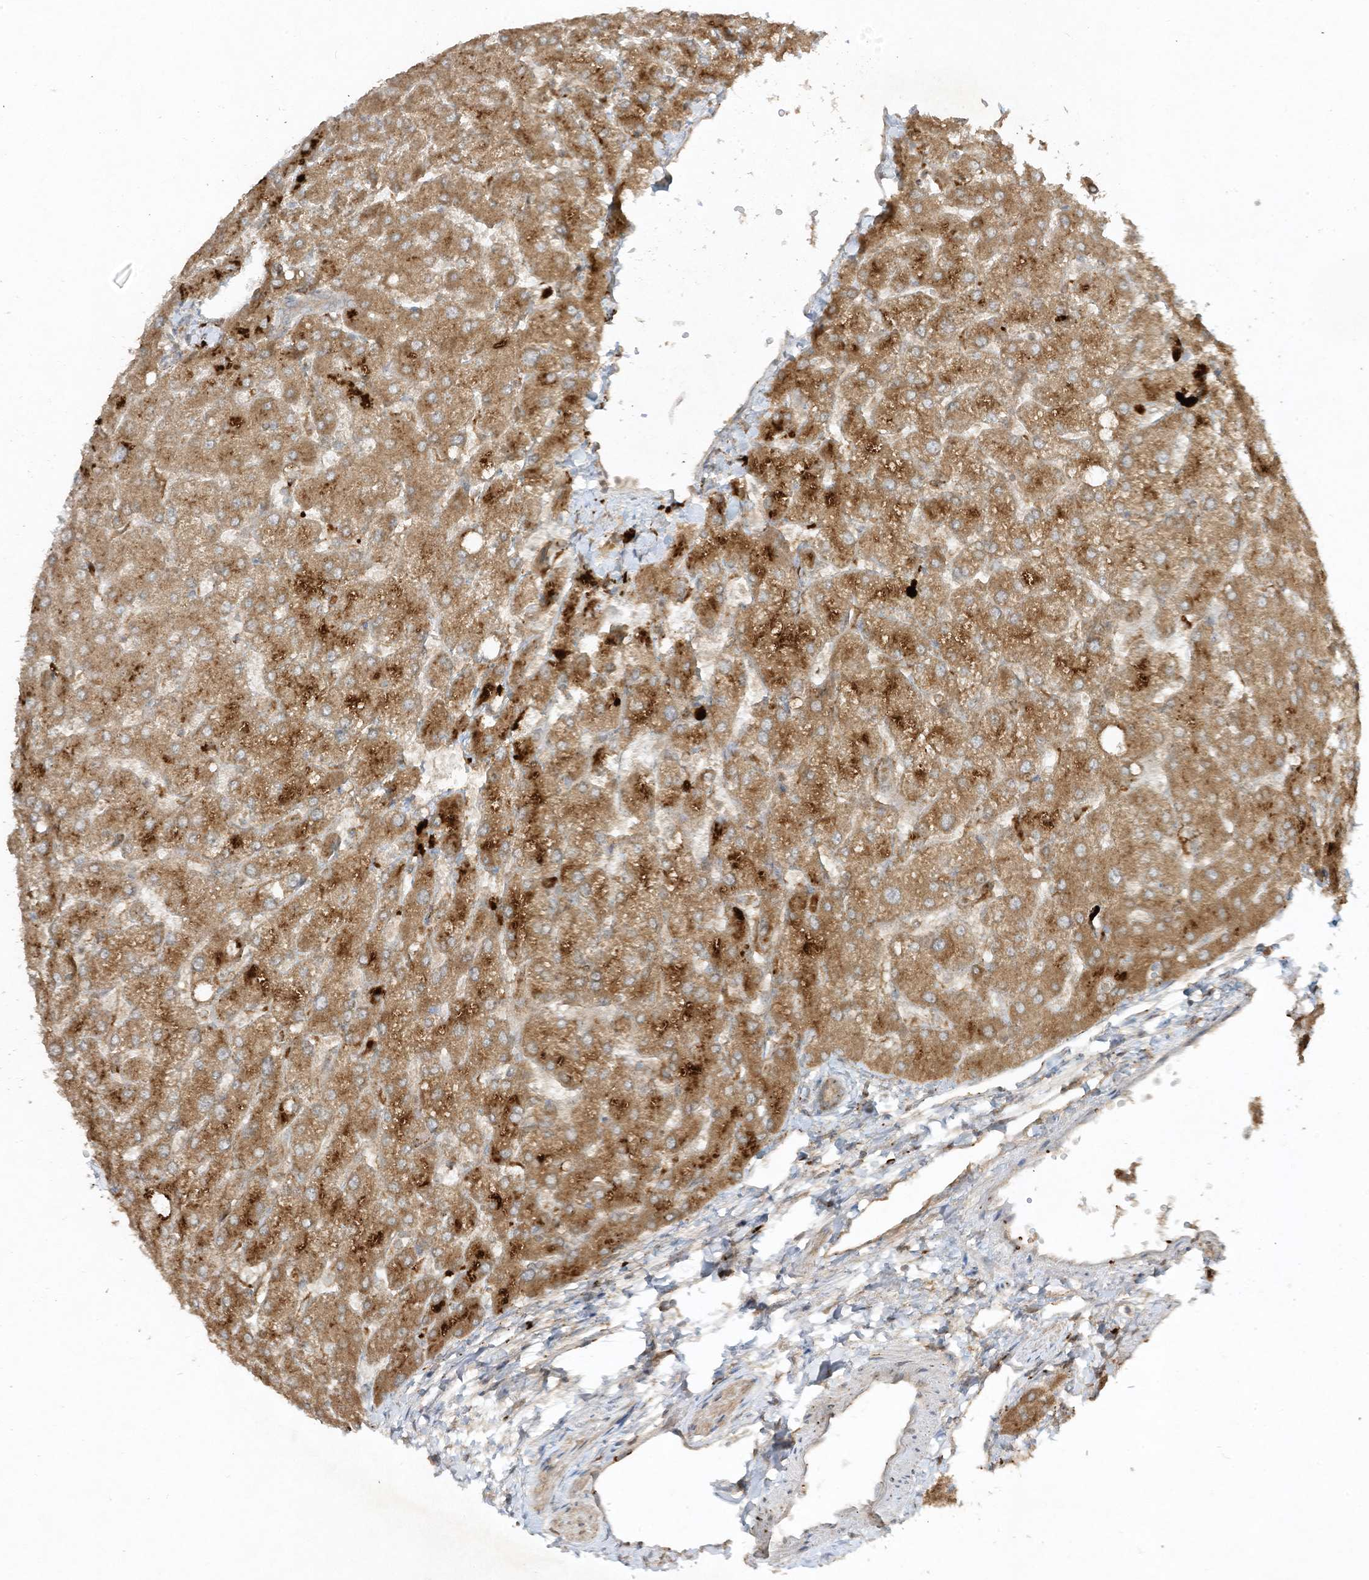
{"staining": {"intensity": "weak", "quantity": ">75%", "location": "cytoplasmic/membranous"}, "tissue": "liver", "cell_type": "Cholangiocytes", "image_type": "normal", "snomed": [{"axis": "morphology", "description": "Normal tissue, NOS"}, {"axis": "topography", "description": "Liver"}], "caption": "High-power microscopy captured an IHC image of benign liver, revealing weak cytoplasmic/membranous positivity in about >75% of cholangiocytes.", "gene": "LDAH", "patient": {"sex": "female", "age": 54}}